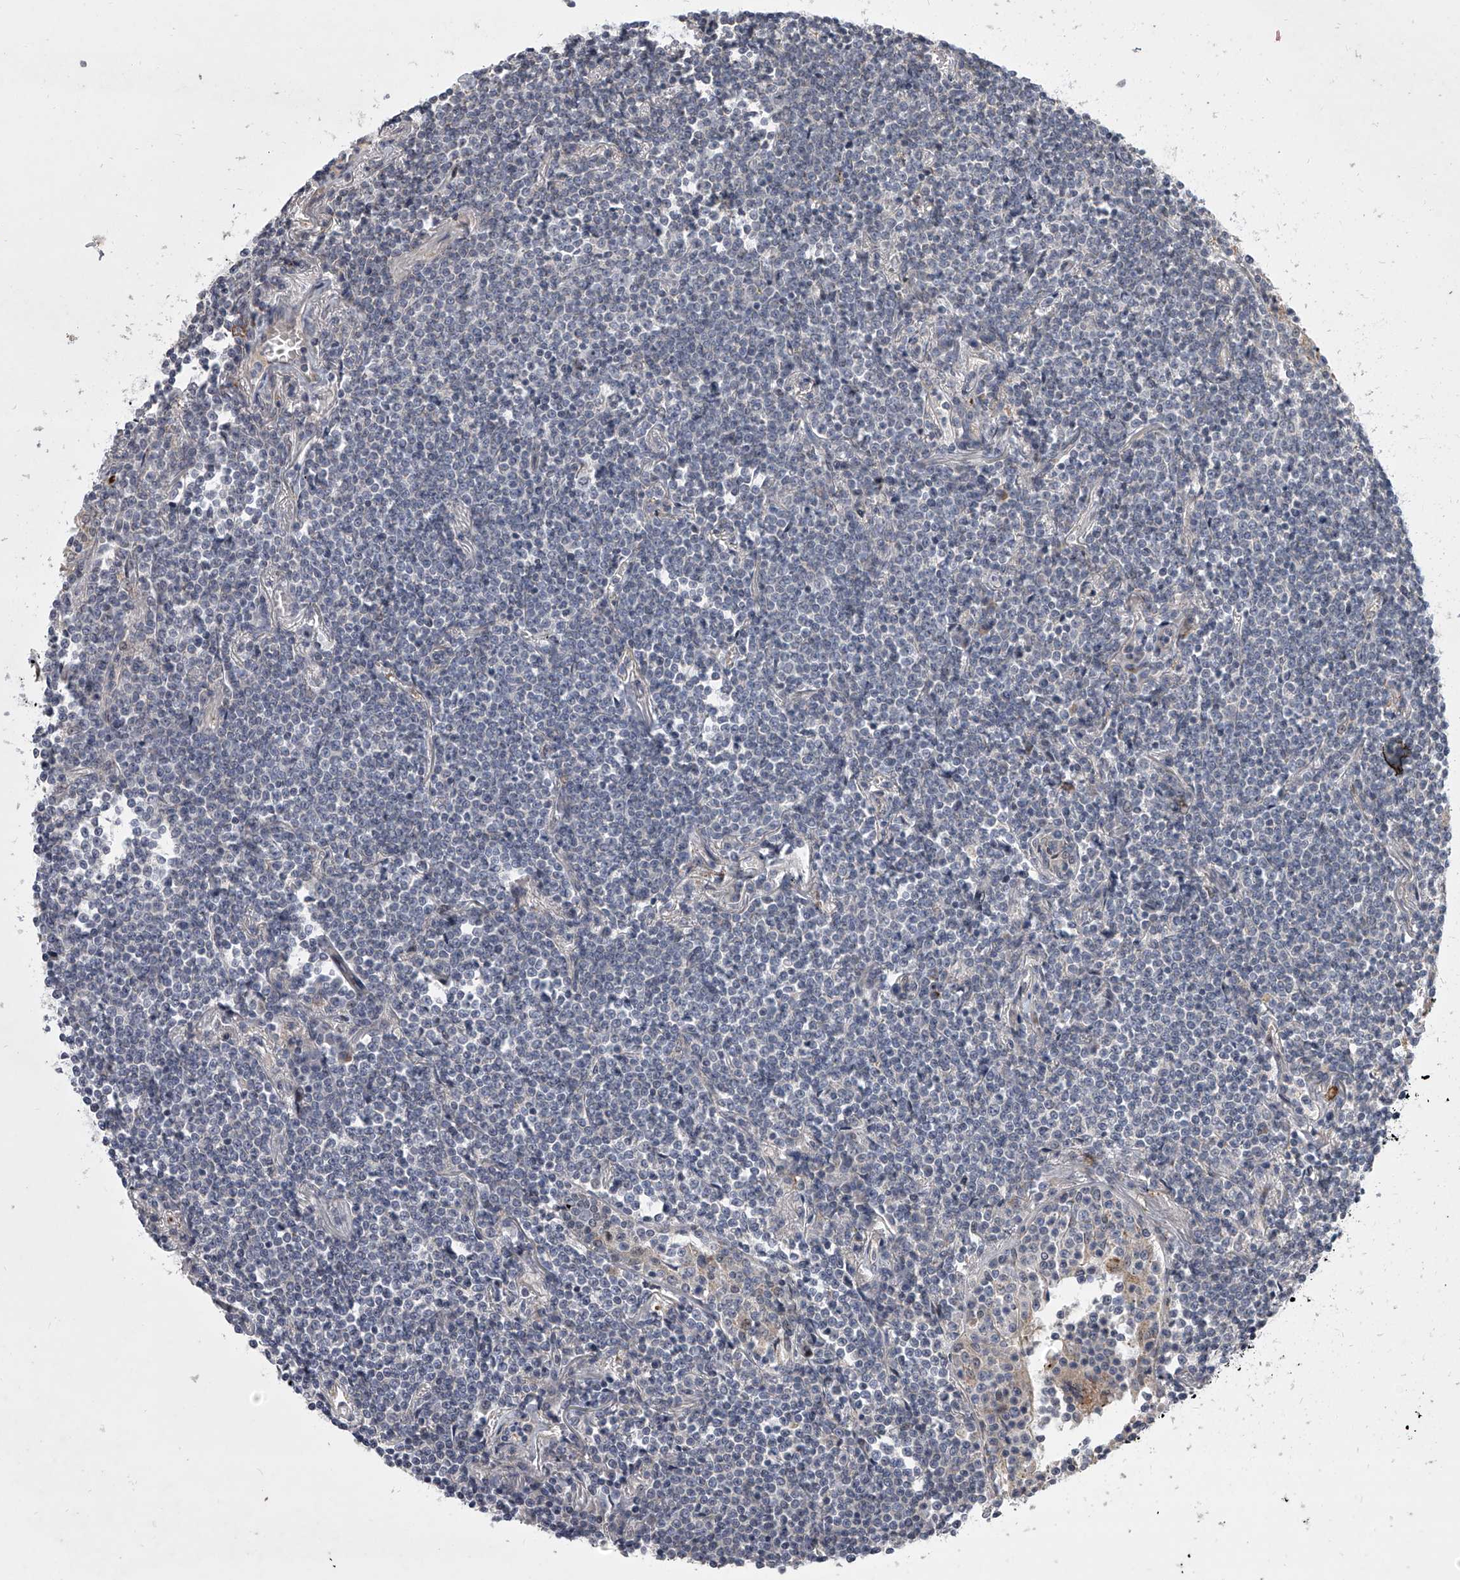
{"staining": {"intensity": "negative", "quantity": "none", "location": "none"}, "tissue": "lymphoma", "cell_type": "Tumor cells", "image_type": "cancer", "snomed": [{"axis": "morphology", "description": "Malignant lymphoma, non-Hodgkin's type, Low grade"}, {"axis": "topography", "description": "Lung"}], "caption": "Lymphoma was stained to show a protein in brown. There is no significant expression in tumor cells.", "gene": "HEATR6", "patient": {"sex": "female", "age": 71}}